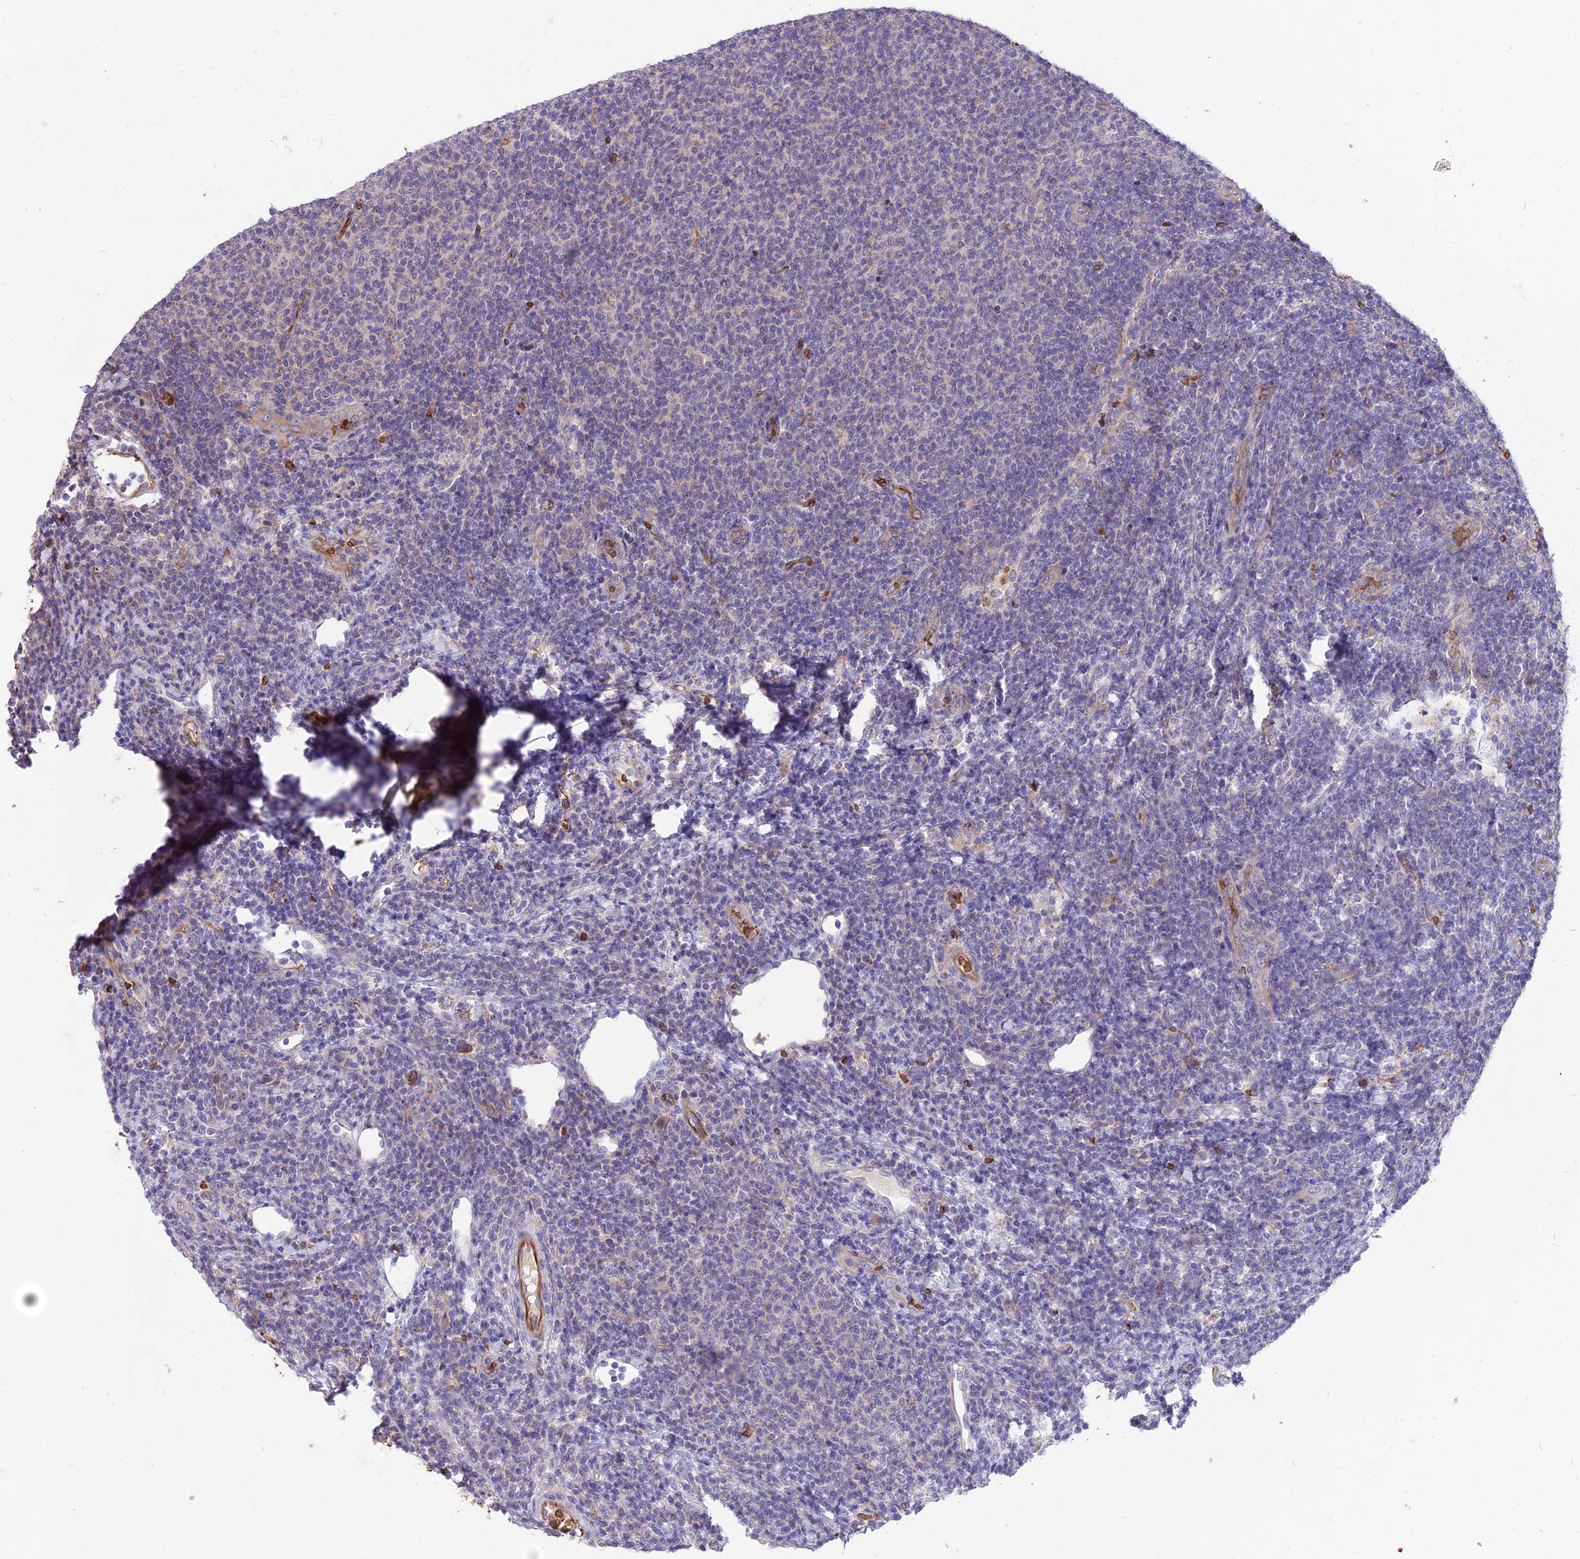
{"staining": {"intensity": "negative", "quantity": "none", "location": "none"}, "tissue": "lymphoma", "cell_type": "Tumor cells", "image_type": "cancer", "snomed": [{"axis": "morphology", "description": "Malignant lymphoma, non-Hodgkin's type, Low grade"}, {"axis": "topography", "description": "Lymph node"}], "caption": "DAB (3,3'-diaminobenzidine) immunohistochemical staining of human lymphoma displays no significant staining in tumor cells.", "gene": "TTC4", "patient": {"sex": "male", "age": 66}}